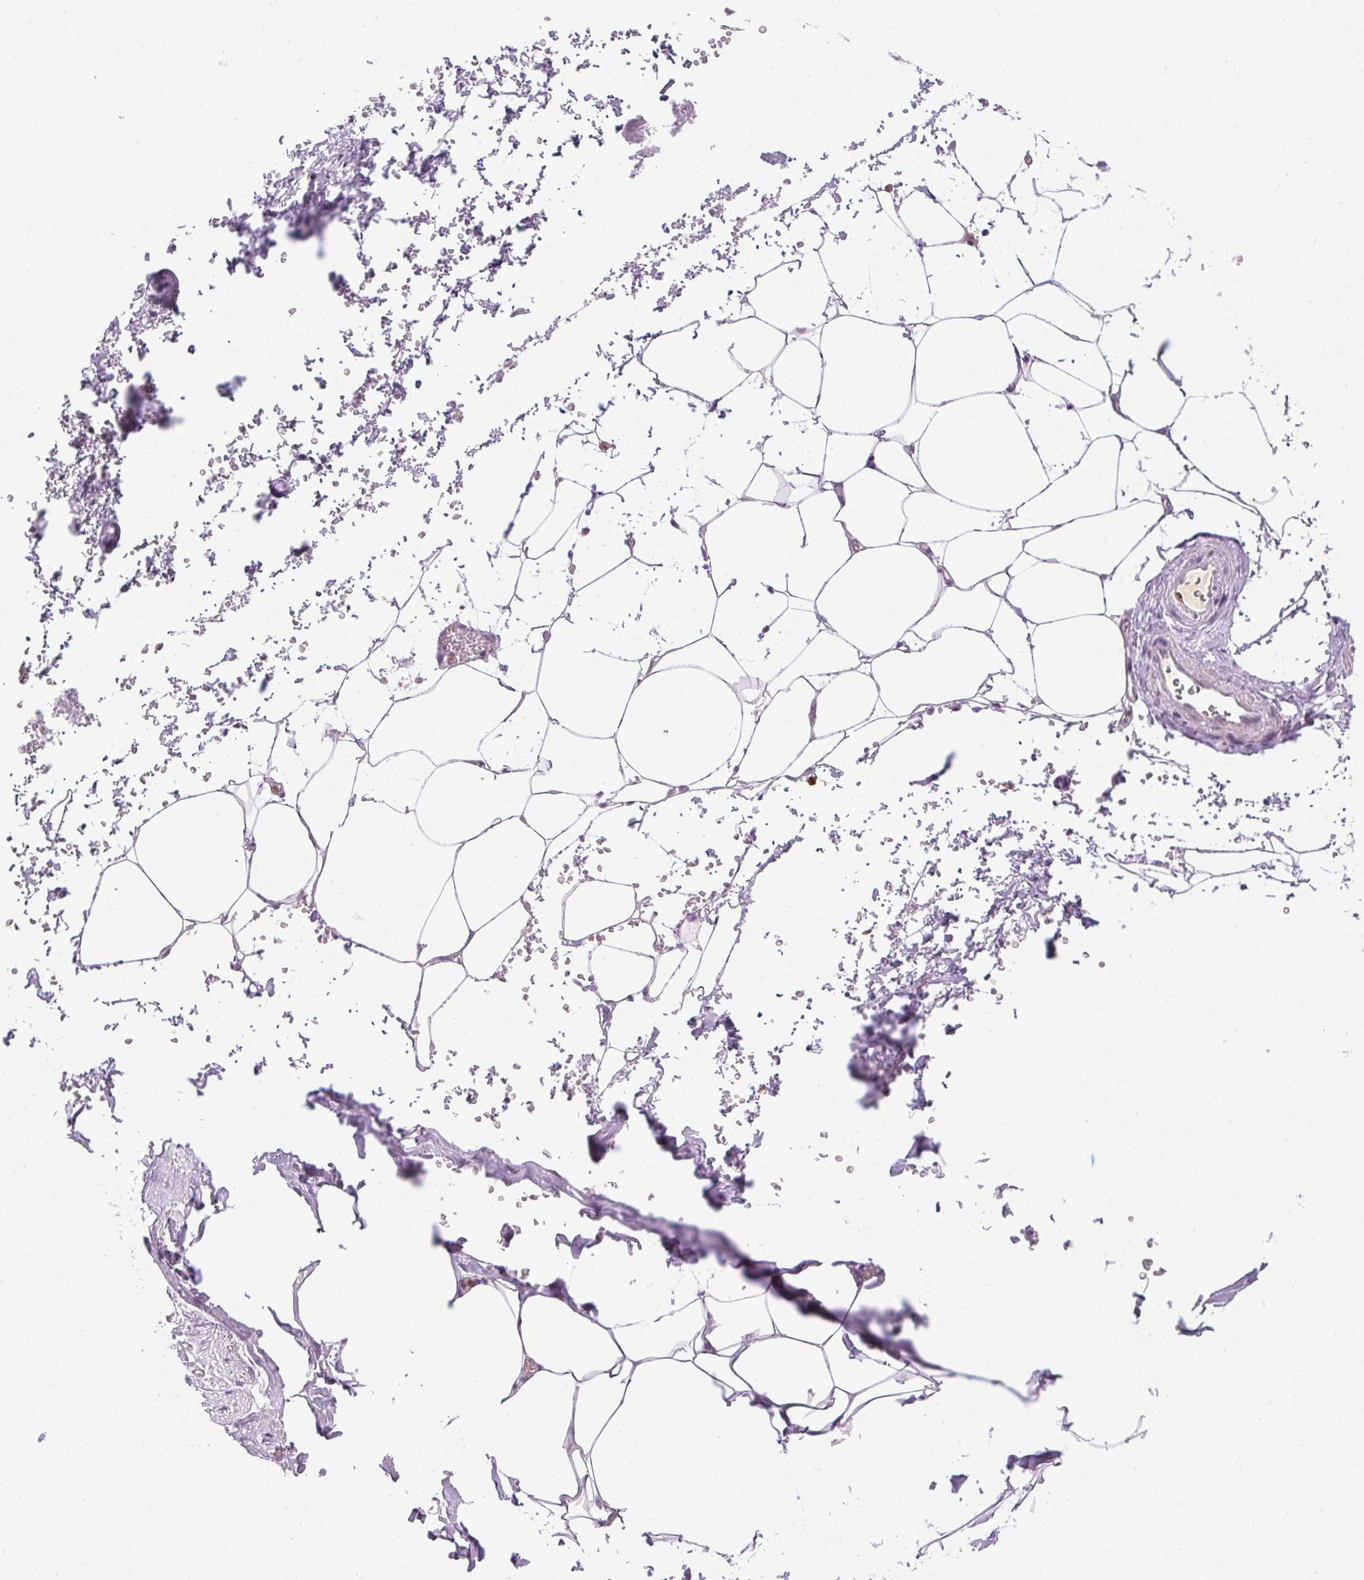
{"staining": {"intensity": "negative", "quantity": "none", "location": "none"}, "tissue": "adipose tissue", "cell_type": "Adipocytes", "image_type": "normal", "snomed": [{"axis": "morphology", "description": "Normal tissue, NOS"}, {"axis": "topography", "description": "Prostate"}, {"axis": "topography", "description": "Peripheral nerve tissue"}], "caption": "DAB immunohistochemical staining of normal adipose tissue demonstrates no significant positivity in adipocytes. (DAB (3,3'-diaminobenzidine) immunohistochemistry (IHC) visualized using brightfield microscopy, high magnification).", "gene": "TMEM45A", "patient": {"sex": "male", "age": 55}}